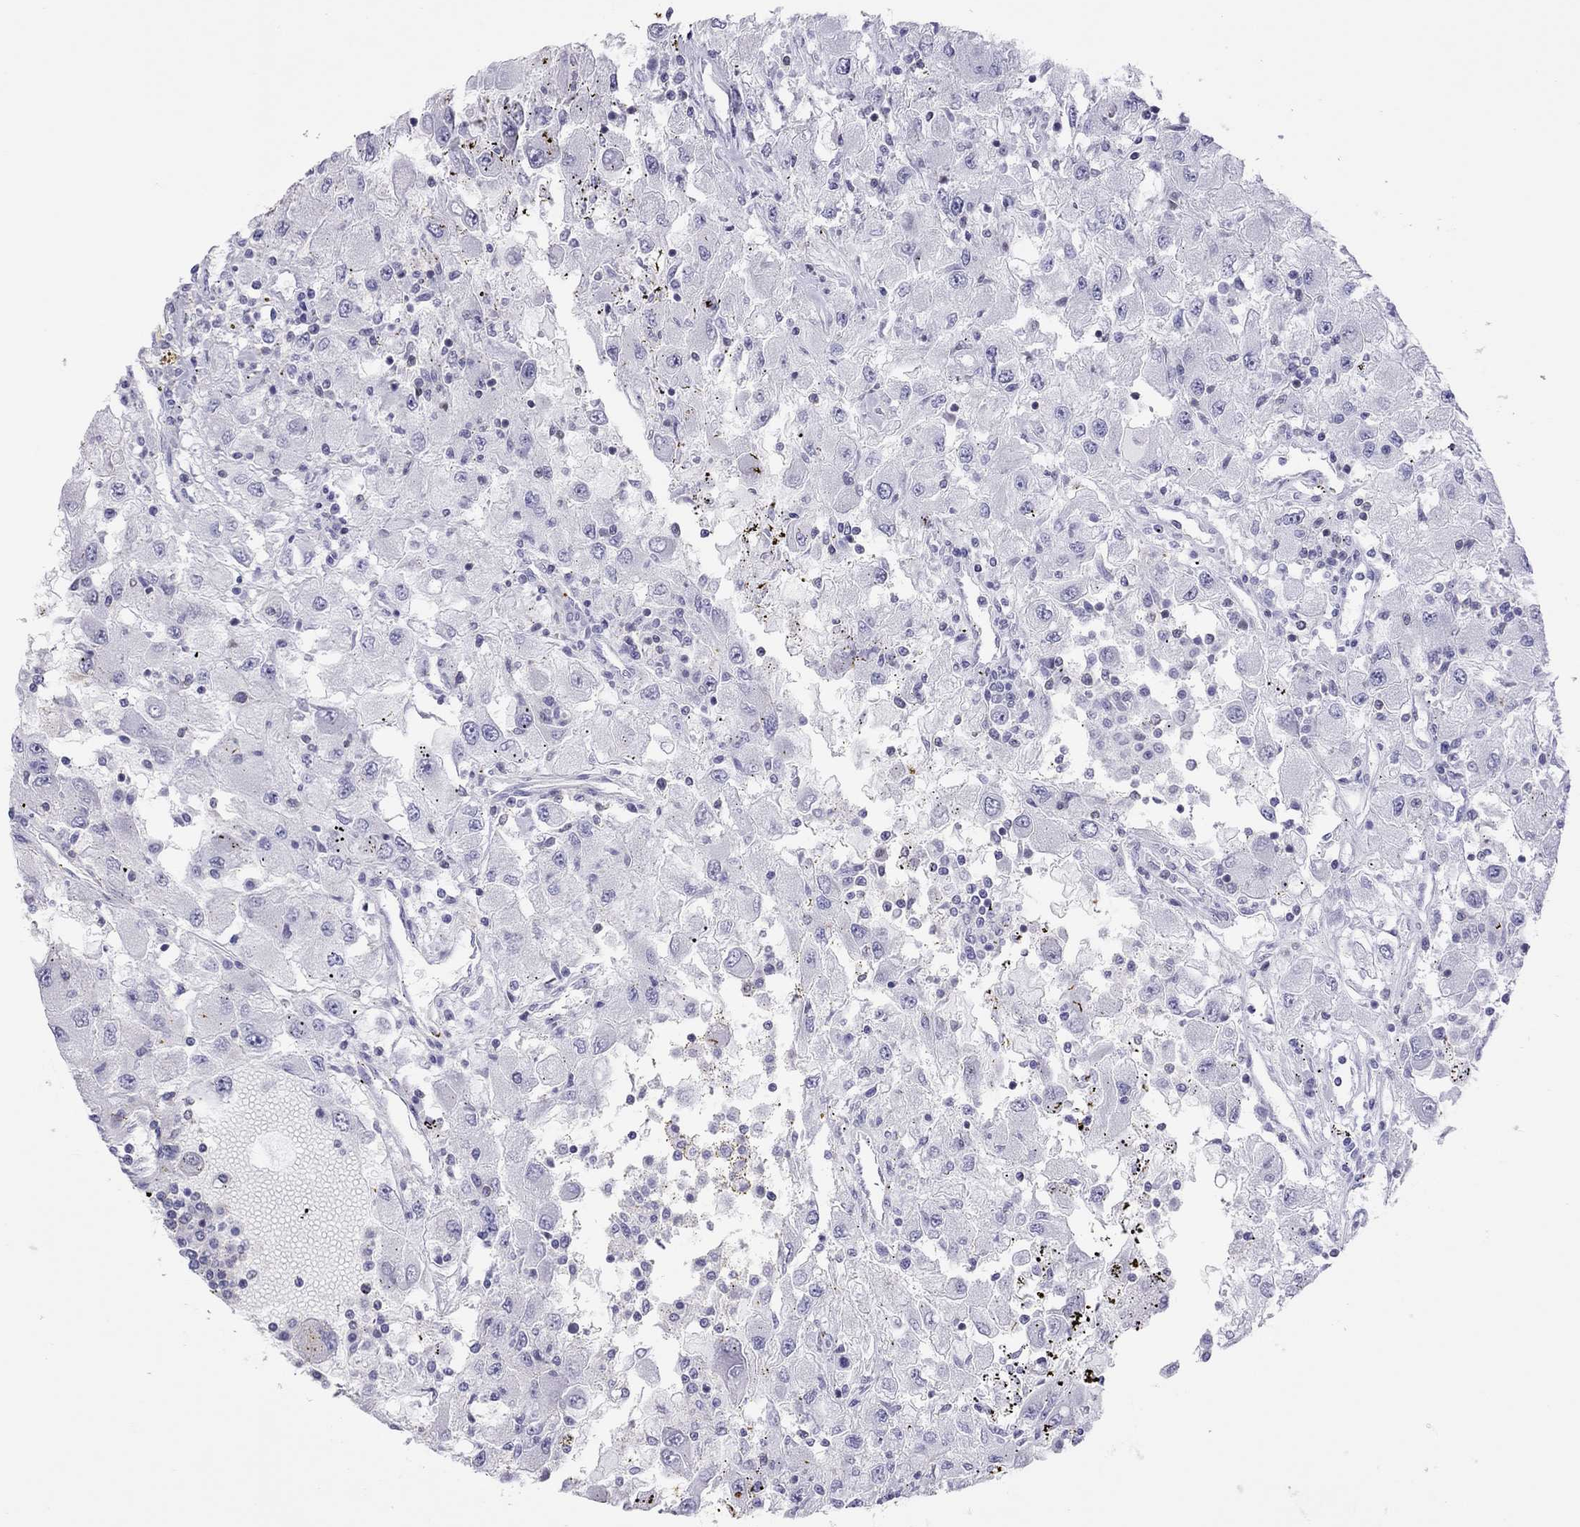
{"staining": {"intensity": "negative", "quantity": "none", "location": "none"}, "tissue": "renal cancer", "cell_type": "Tumor cells", "image_type": "cancer", "snomed": [{"axis": "morphology", "description": "Adenocarcinoma, NOS"}, {"axis": "topography", "description": "Kidney"}], "caption": "Immunohistochemistry (IHC) of human renal adenocarcinoma exhibits no expression in tumor cells.", "gene": "STAG3", "patient": {"sex": "female", "age": 67}}